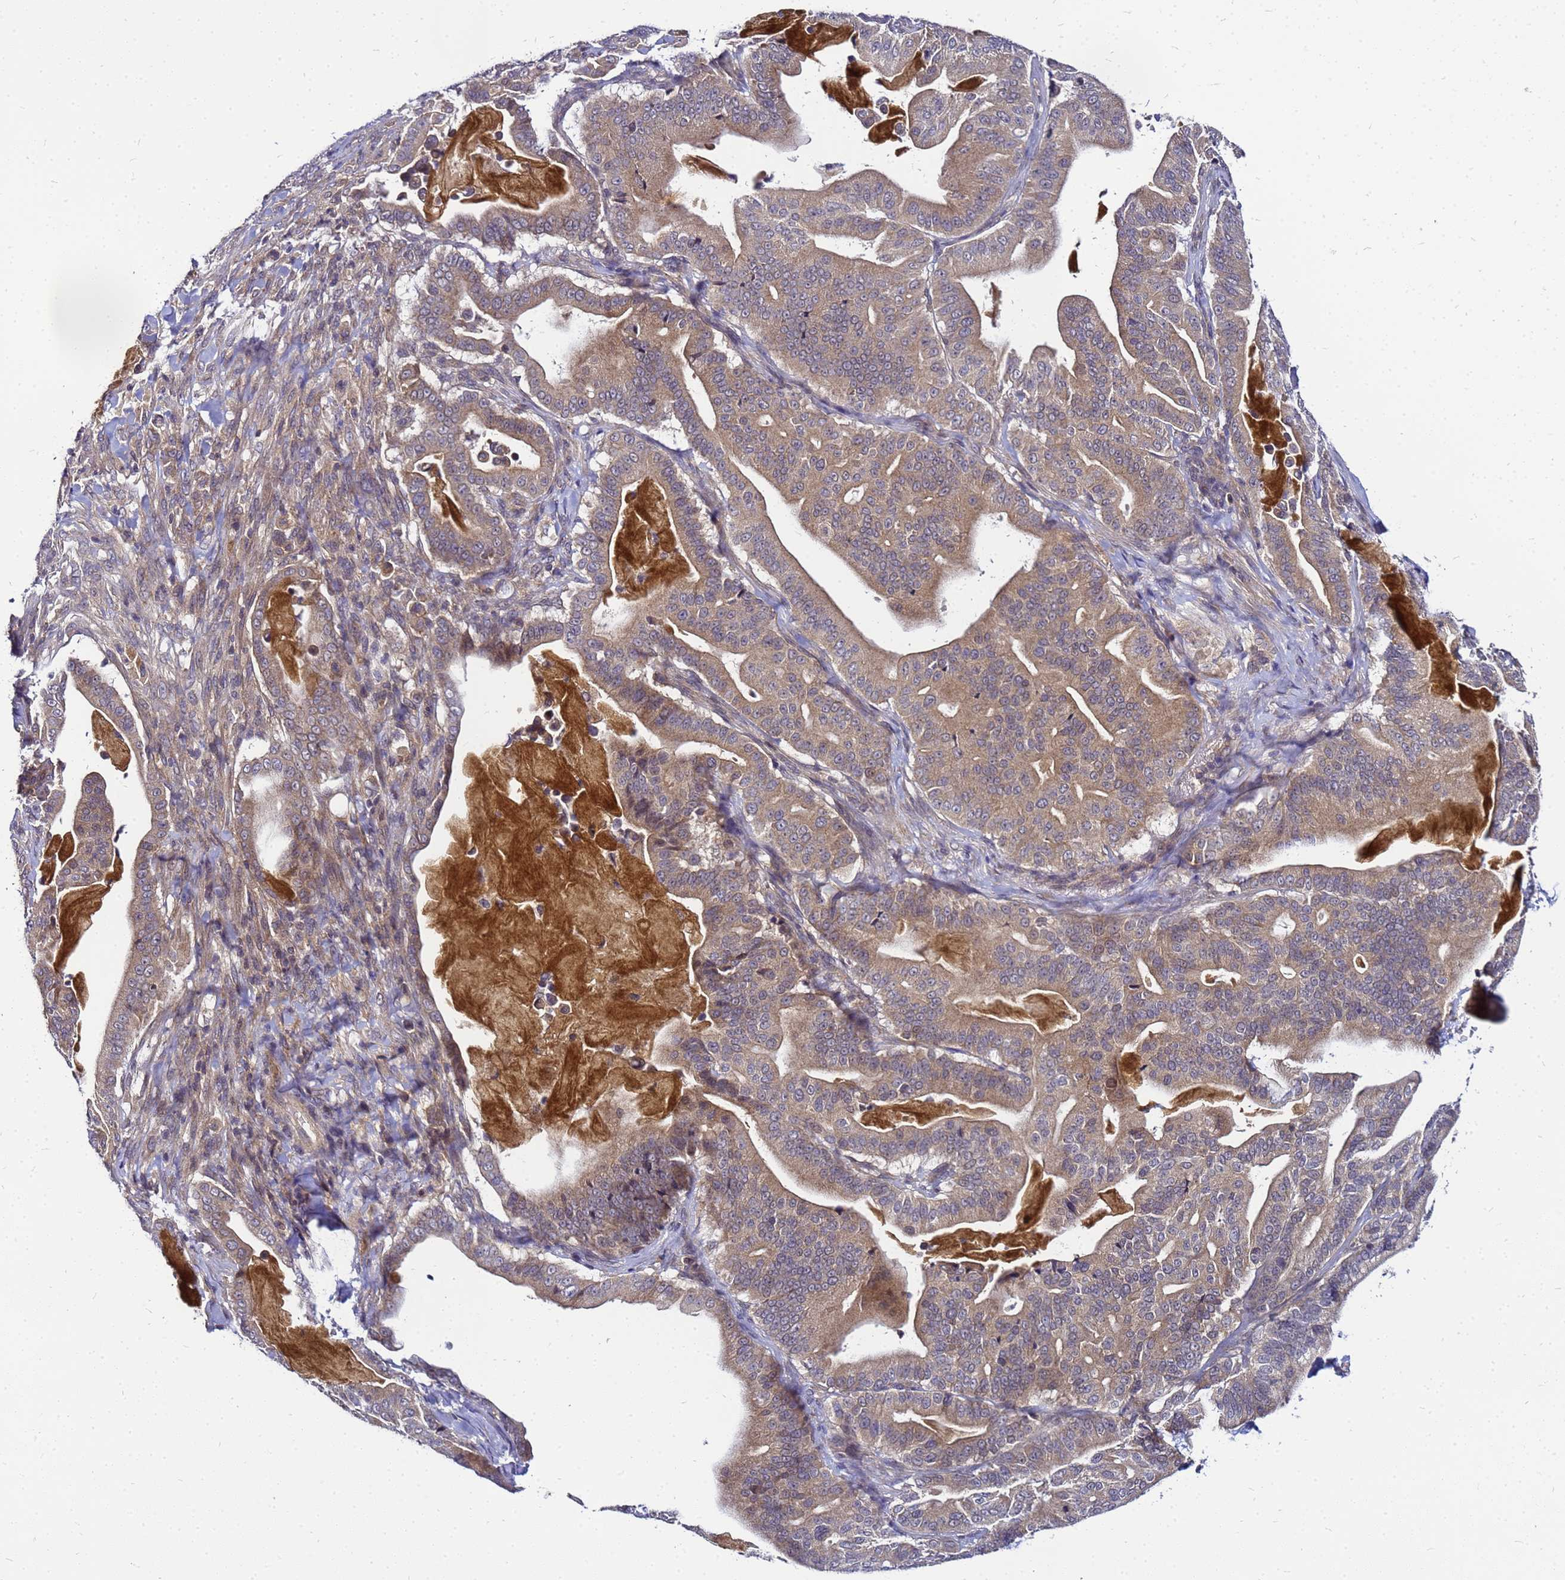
{"staining": {"intensity": "moderate", "quantity": ">75%", "location": "cytoplasmic/membranous"}, "tissue": "pancreatic cancer", "cell_type": "Tumor cells", "image_type": "cancer", "snomed": [{"axis": "morphology", "description": "Adenocarcinoma, NOS"}, {"axis": "topography", "description": "Pancreas"}], "caption": "Human adenocarcinoma (pancreatic) stained with a brown dye demonstrates moderate cytoplasmic/membranous positive expression in approximately >75% of tumor cells.", "gene": "SAT1", "patient": {"sex": "male", "age": 63}}